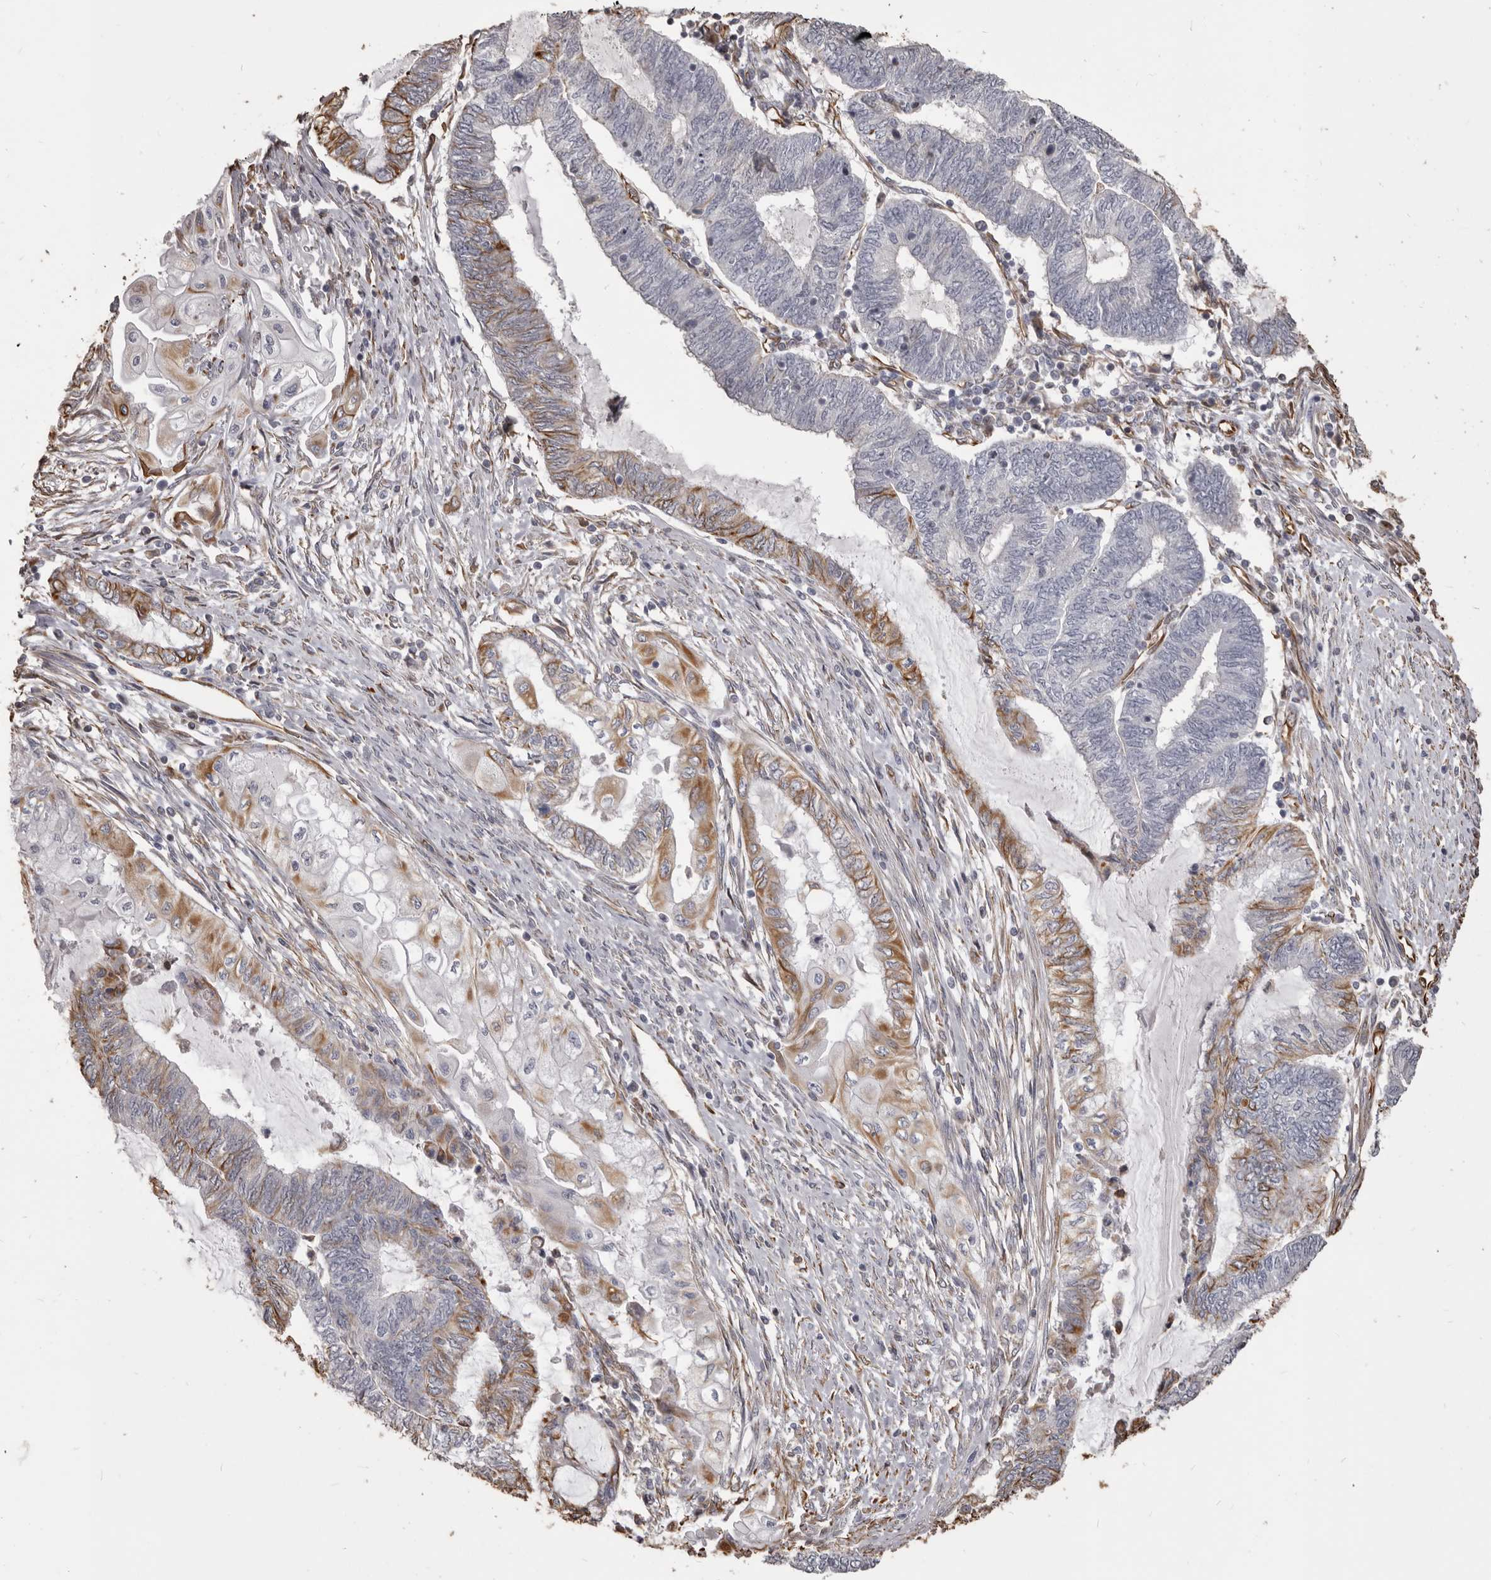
{"staining": {"intensity": "moderate", "quantity": "25%-75%", "location": "cytoplasmic/membranous"}, "tissue": "endometrial cancer", "cell_type": "Tumor cells", "image_type": "cancer", "snomed": [{"axis": "morphology", "description": "Adenocarcinoma, NOS"}, {"axis": "topography", "description": "Uterus"}, {"axis": "topography", "description": "Endometrium"}], "caption": "Immunohistochemistry image of neoplastic tissue: adenocarcinoma (endometrial) stained using immunohistochemistry (IHC) demonstrates medium levels of moderate protein expression localized specifically in the cytoplasmic/membranous of tumor cells, appearing as a cytoplasmic/membranous brown color.", "gene": "MTURN", "patient": {"sex": "female", "age": 70}}